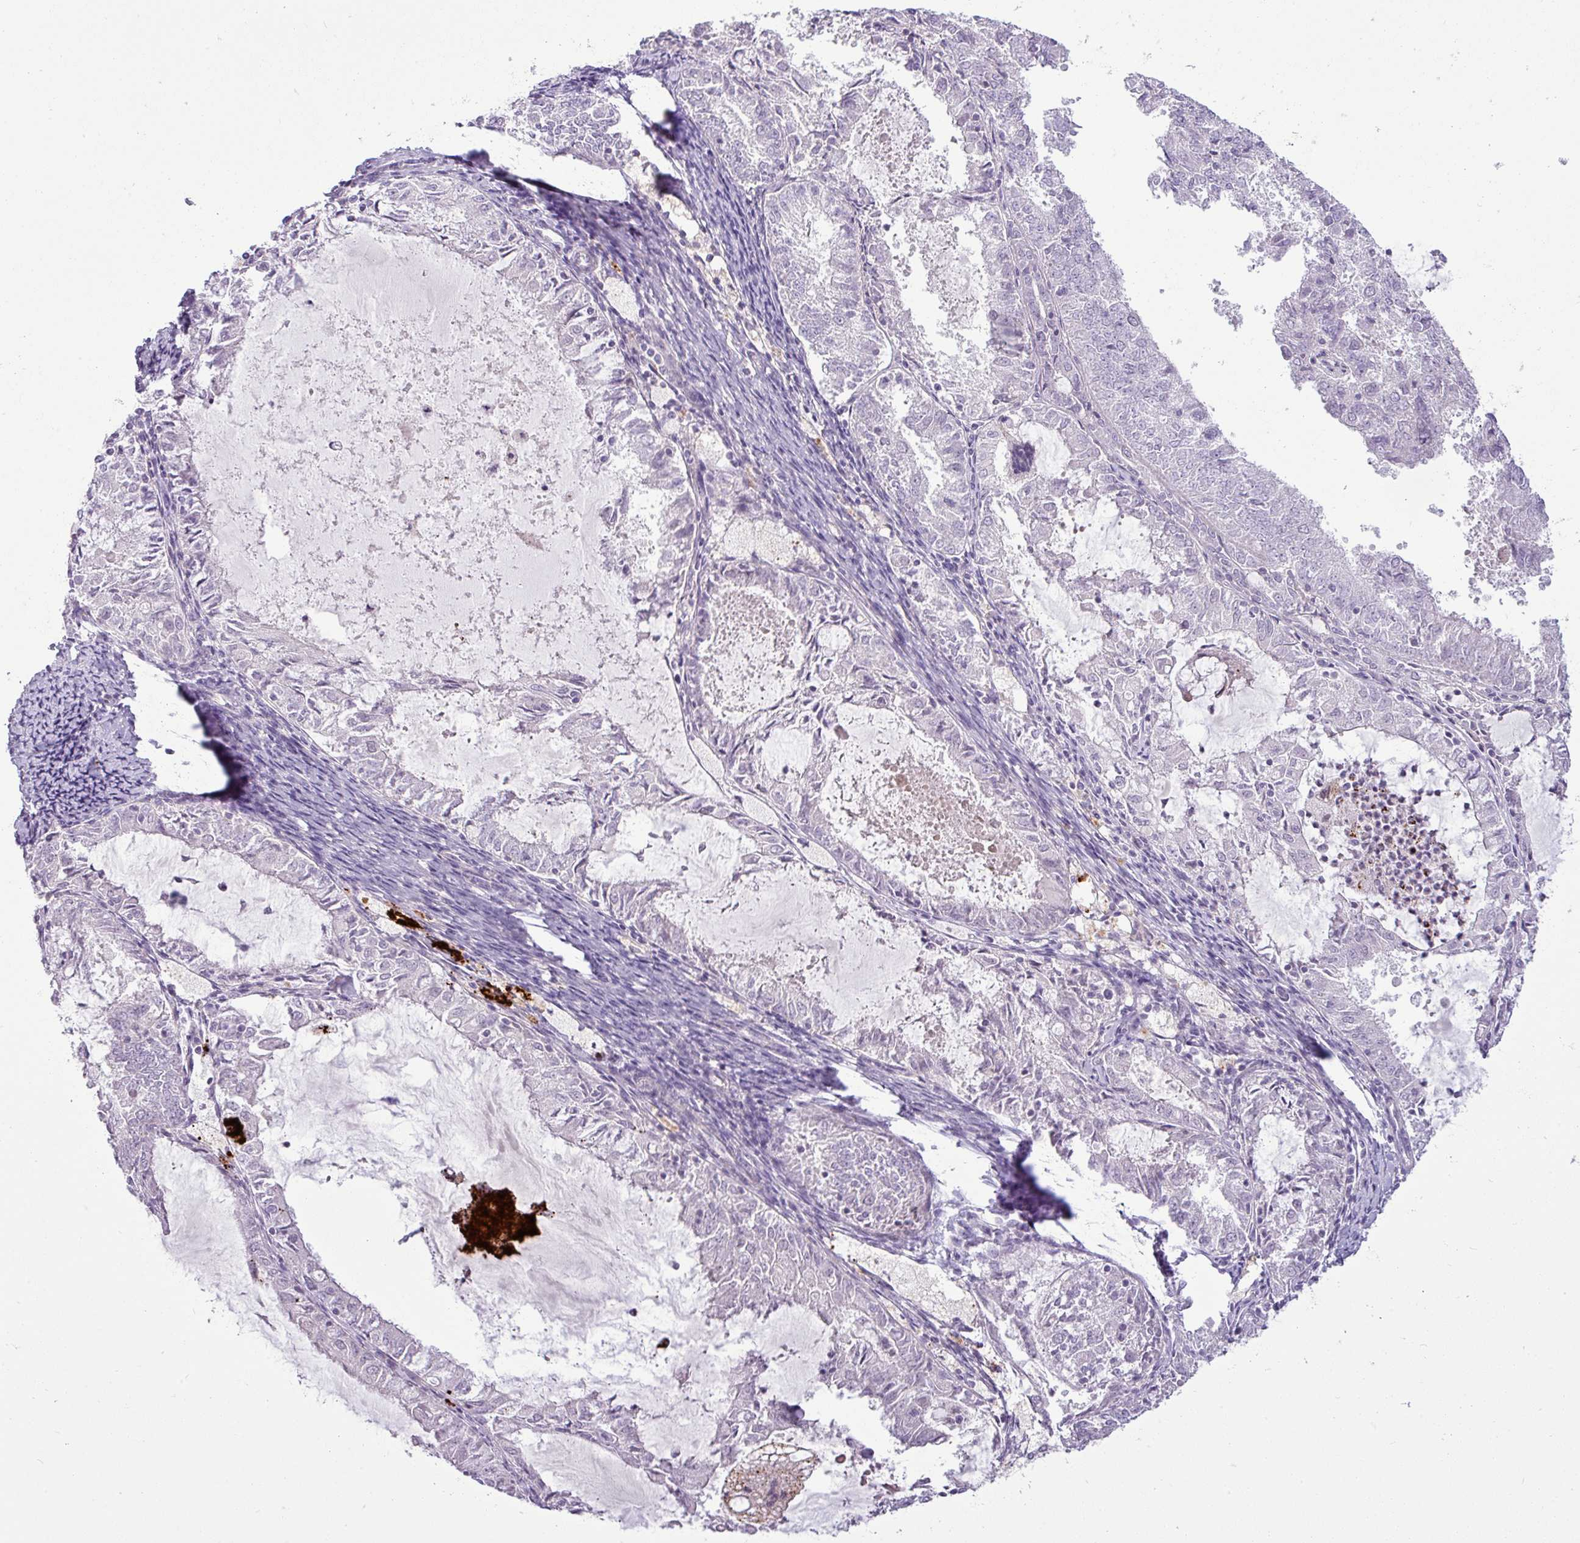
{"staining": {"intensity": "negative", "quantity": "none", "location": "none"}, "tissue": "endometrial cancer", "cell_type": "Tumor cells", "image_type": "cancer", "snomed": [{"axis": "morphology", "description": "Adenocarcinoma, NOS"}, {"axis": "topography", "description": "Endometrium"}], "caption": "A photomicrograph of adenocarcinoma (endometrial) stained for a protein reveals no brown staining in tumor cells.", "gene": "APOM", "patient": {"sex": "female", "age": 57}}